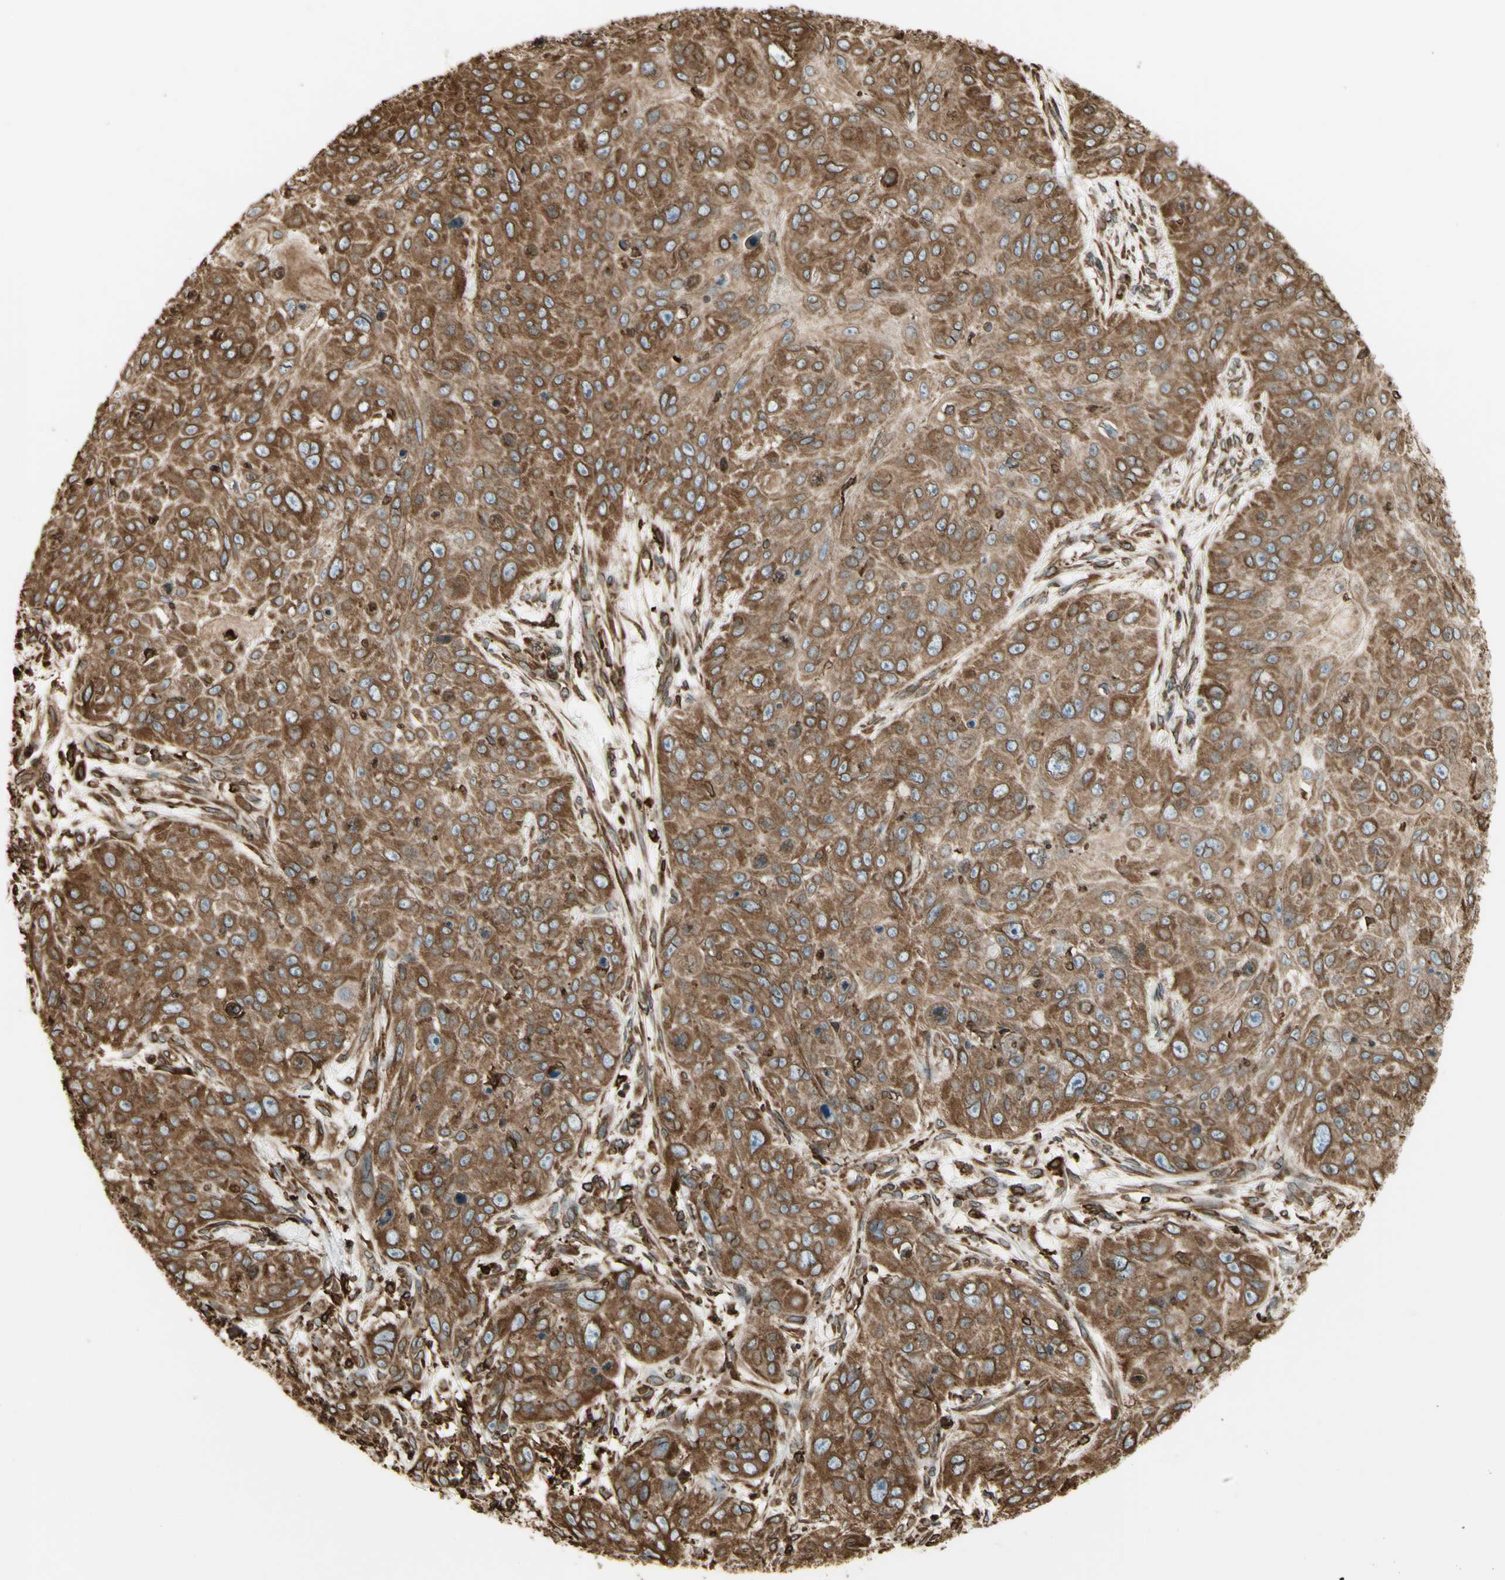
{"staining": {"intensity": "moderate", "quantity": ">75%", "location": "cytoplasmic/membranous"}, "tissue": "skin cancer", "cell_type": "Tumor cells", "image_type": "cancer", "snomed": [{"axis": "morphology", "description": "Squamous cell carcinoma, NOS"}, {"axis": "topography", "description": "Skin"}], "caption": "Skin squamous cell carcinoma was stained to show a protein in brown. There is medium levels of moderate cytoplasmic/membranous expression in about >75% of tumor cells. The staining was performed using DAB (3,3'-diaminobenzidine) to visualize the protein expression in brown, while the nuclei were stained in blue with hematoxylin (Magnification: 20x).", "gene": "CANX", "patient": {"sex": "female", "age": 80}}